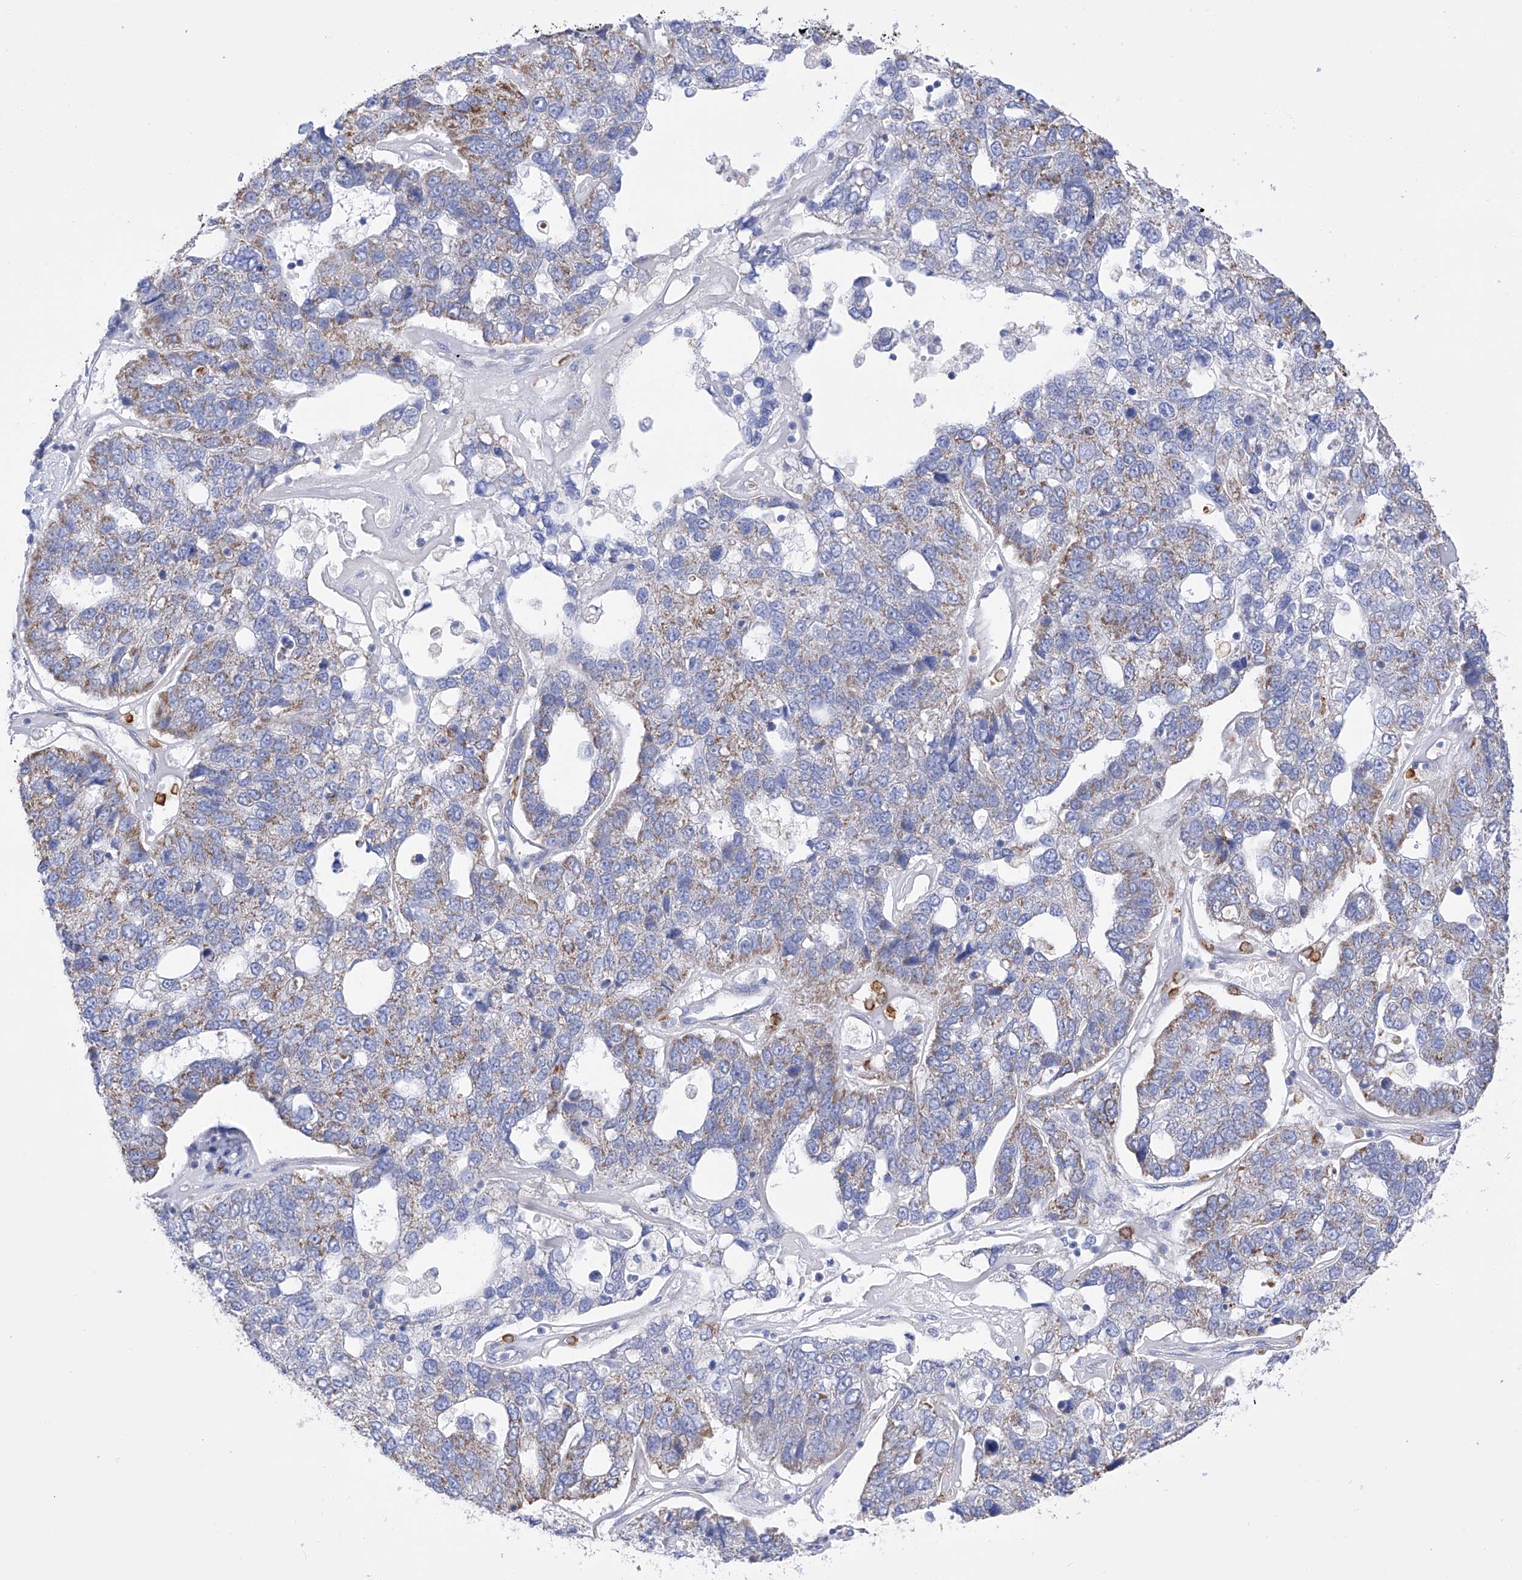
{"staining": {"intensity": "moderate", "quantity": "25%-75%", "location": "cytoplasmic/membranous"}, "tissue": "pancreatic cancer", "cell_type": "Tumor cells", "image_type": "cancer", "snomed": [{"axis": "morphology", "description": "Adenocarcinoma, NOS"}, {"axis": "topography", "description": "Pancreas"}], "caption": "Immunohistochemical staining of human pancreatic adenocarcinoma exhibits medium levels of moderate cytoplasmic/membranous expression in approximately 25%-75% of tumor cells.", "gene": "FLG", "patient": {"sex": "female", "age": 61}}